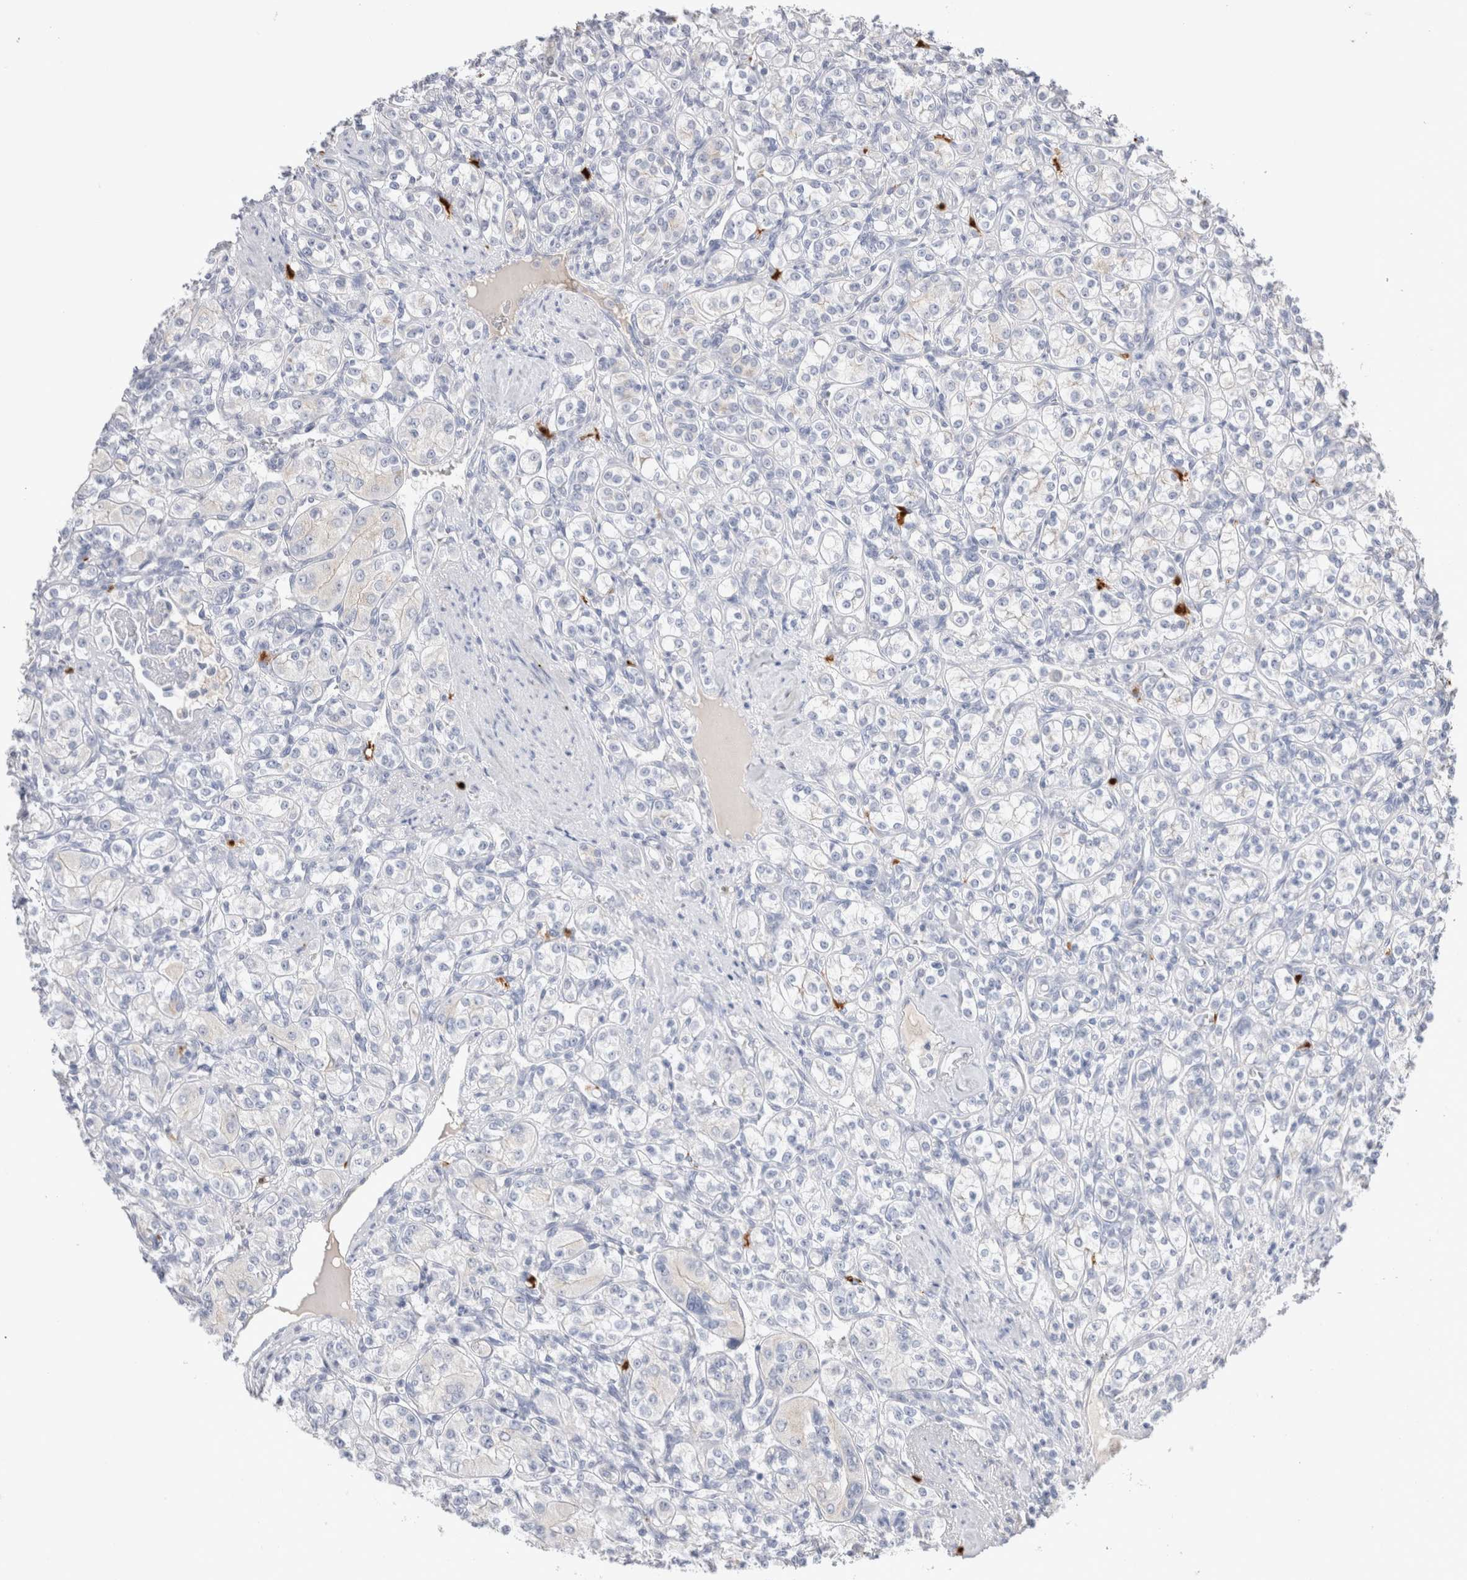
{"staining": {"intensity": "negative", "quantity": "none", "location": "none"}, "tissue": "renal cancer", "cell_type": "Tumor cells", "image_type": "cancer", "snomed": [{"axis": "morphology", "description": "Adenocarcinoma, NOS"}, {"axis": "topography", "description": "Kidney"}], "caption": "Immunohistochemical staining of human renal cancer demonstrates no significant staining in tumor cells.", "gene": "HPGDS", "patient": {"sex": "male", "age": 77}}